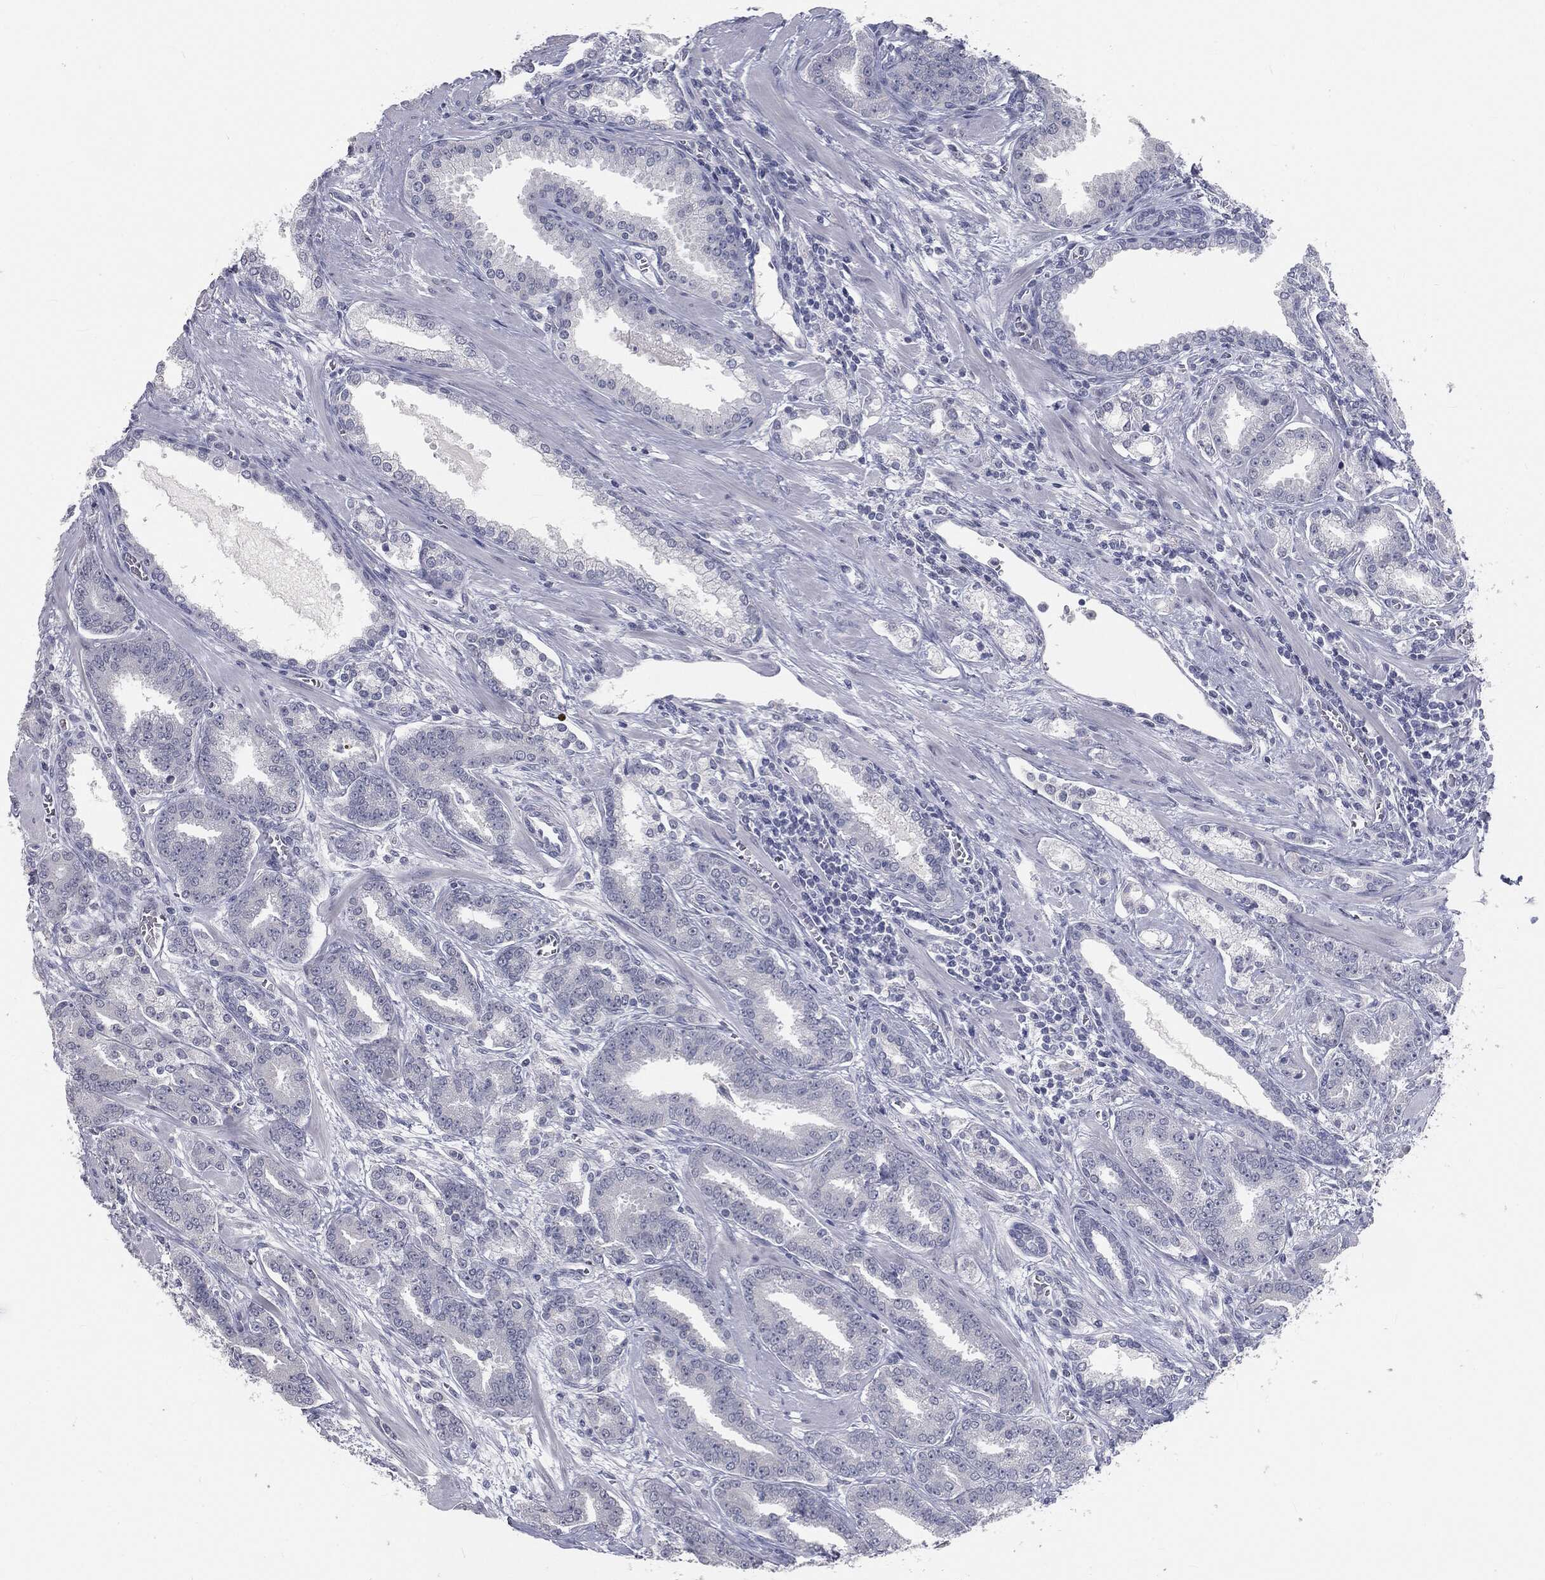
{"staining": {"intensity": "negative", "quantity": "none", "location": "none"}, "tissue": "prostate cancer", "cell_type": "Tumor cells", "image_type": "cancer", "snomed": [{"axis": "morphology", "description": "Adenocarcinoma, High grade"}, {"axis": "topography", "description": "Prostate"}], "caption": "The immunohistochemistry photomicrograph has no significant positivity in tumor cells of prostate cancer tissue.", "gene": "PRAME", "patient": {"sex": "male", "age": 60}}